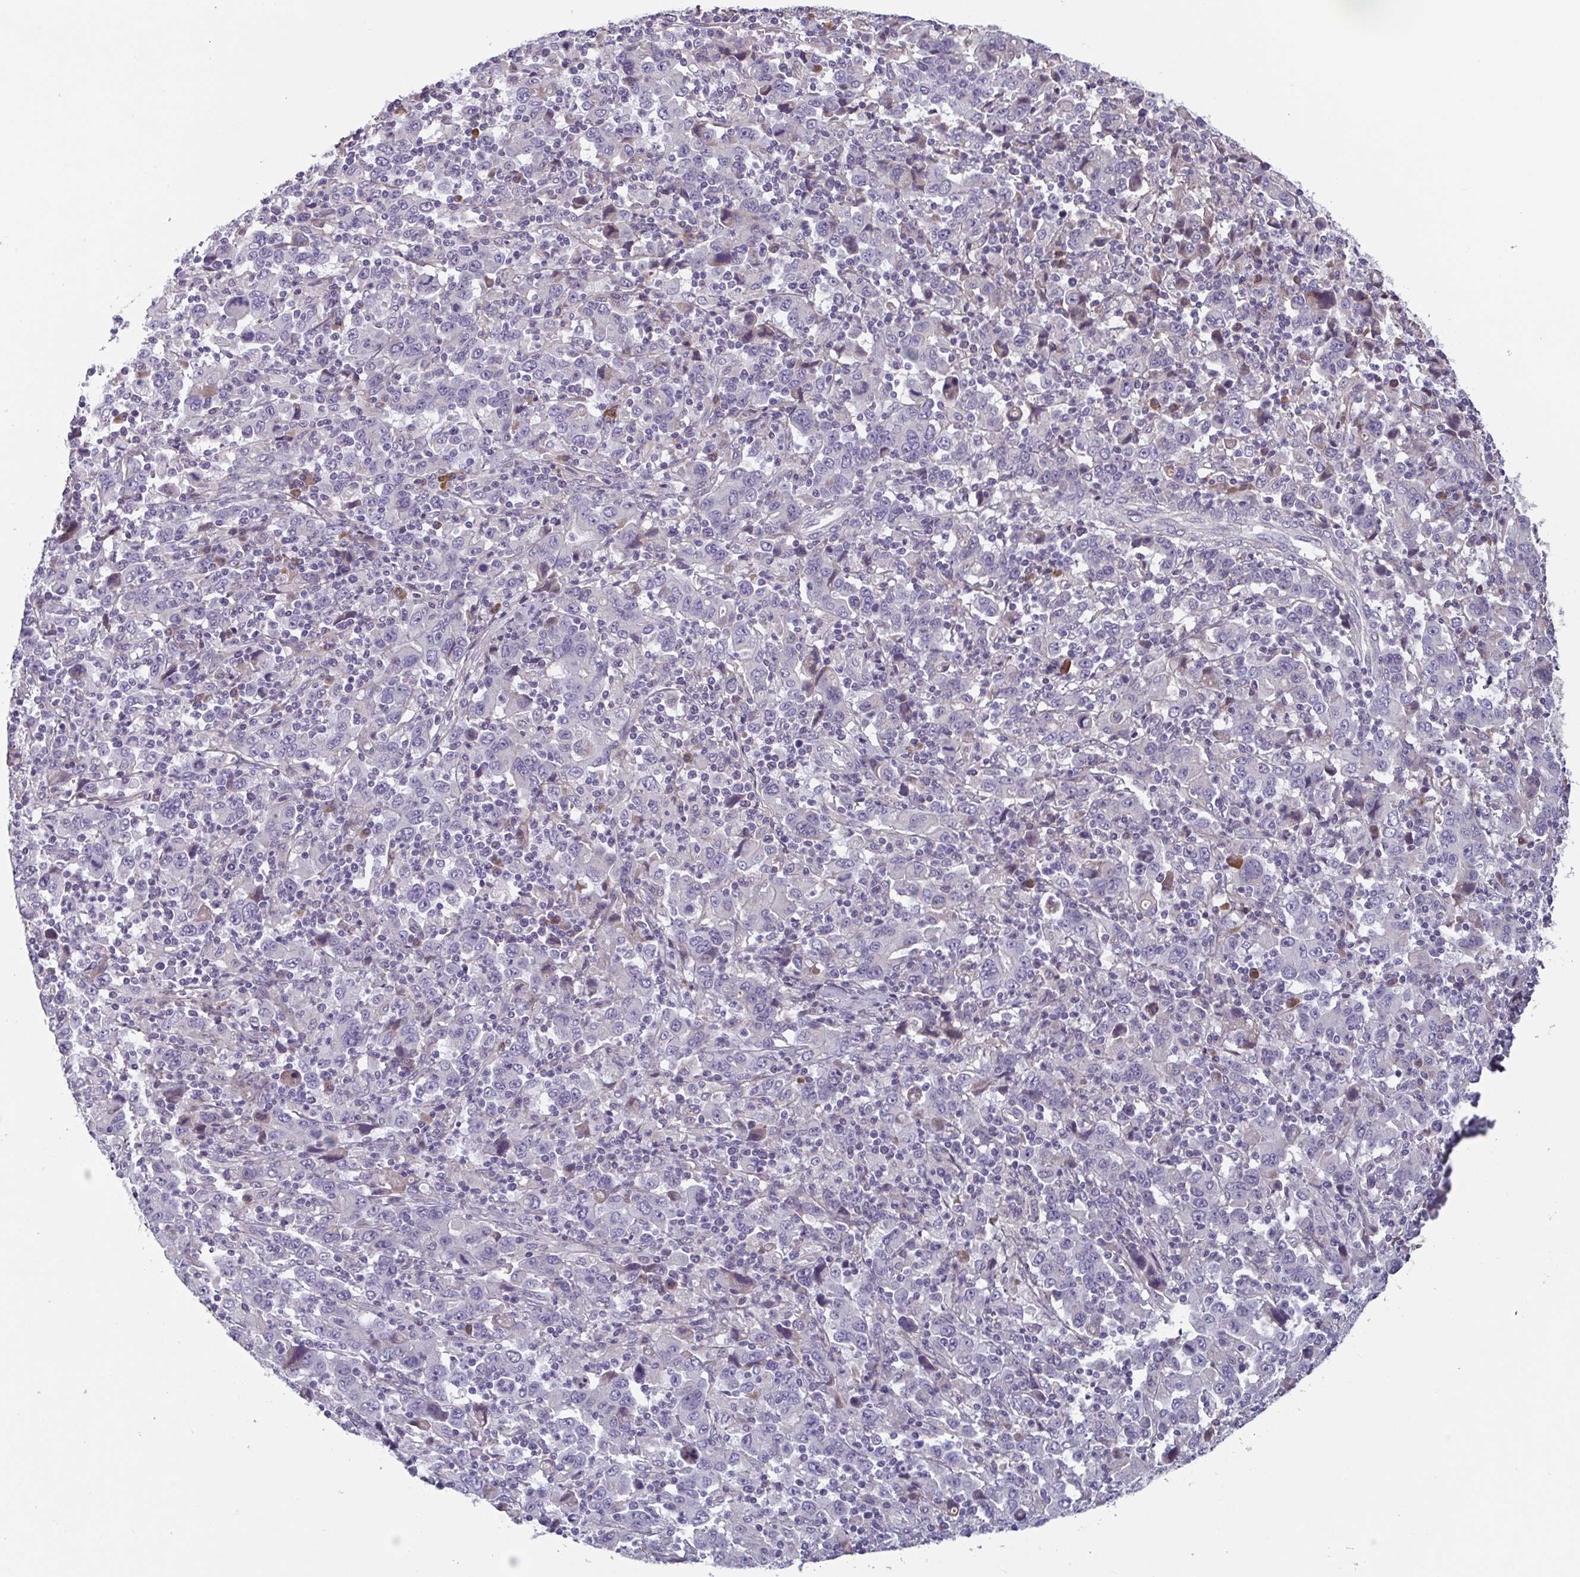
{"staining": {"intensity": "negative", "quantity": "none", "location": "none"}, "tissue": "stomach cancer", "cell_type": "Tumor cells", "image_type": "cancer", "snomed": [{"axis": "morphology", "description": "Adenocarcinoma, NOS"}, {"axis": "topography", "description": "Stomach, upper"}], "caption": "The photomicrograph reveals no significant expression in tumor cells of stomach cancer (adenocarcinoma). The staining is performed using DAB (3,3'-diaminobenzidine) brown chromogen with nuclei counter-stained in using hematoxylin.", "gene": "ECM1", "patient": {"sex": "male", "age": 69}}